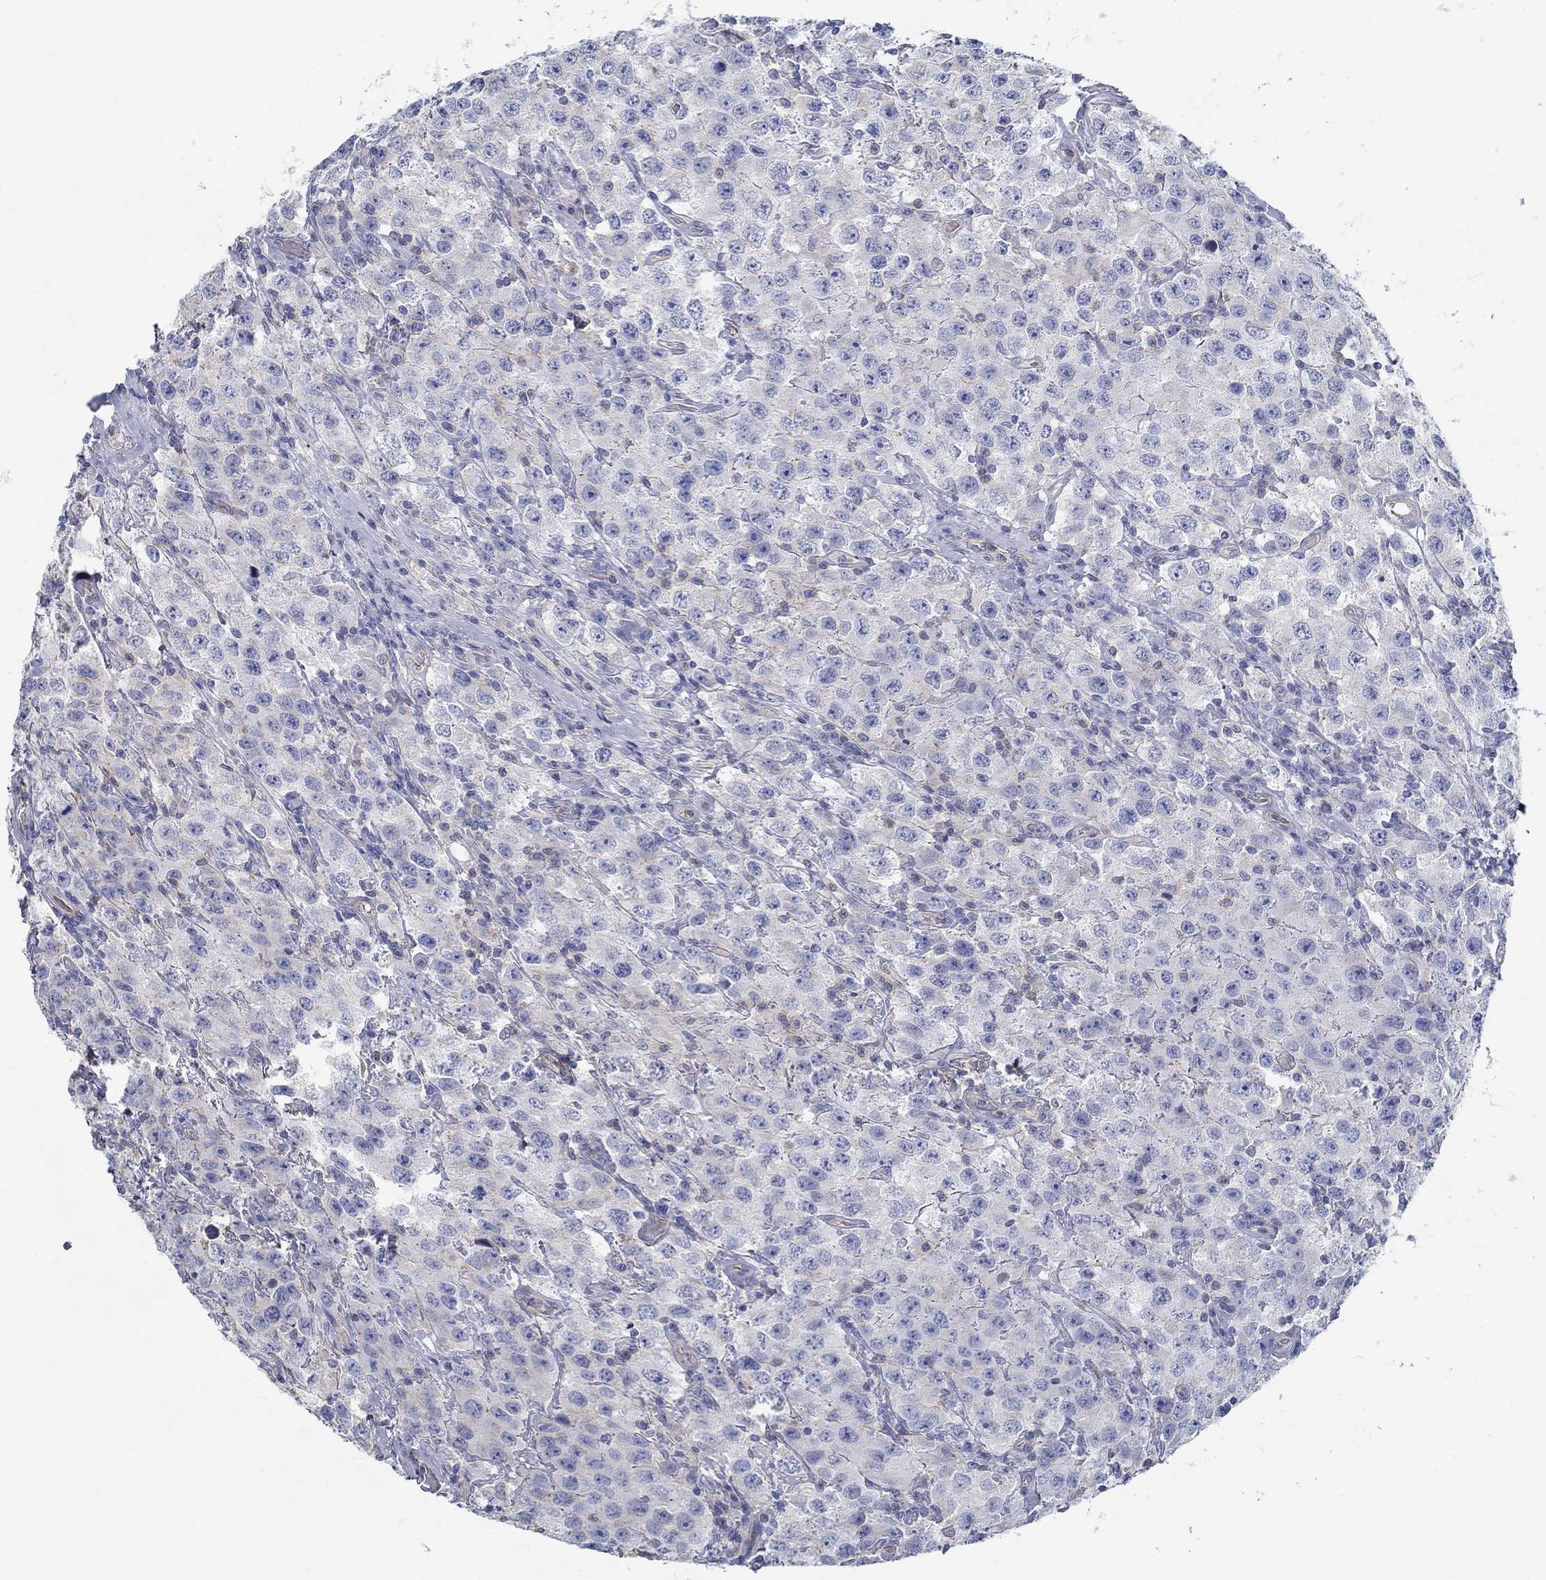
{"staining": {"intensity": "negative", "quantity": "none", "location": "none"}, "tissue": "testis cancer", "cell_type": "Tumor cells", "image_type": "cancer", "snomed": [{"axis": "morphology", "description": "Seminoma, NOS"}, {"axis": "topography", "description": "Testis"}], "caption": "Micrograph shows no significant protein staining in tumor cells of seminoma (testis). The staining is performed using DAB brown chromogen with nuclei counter-stained in using hematoxylin.", "gene": "BBOF1", "patient": {"sex": "male", "age": 52}}